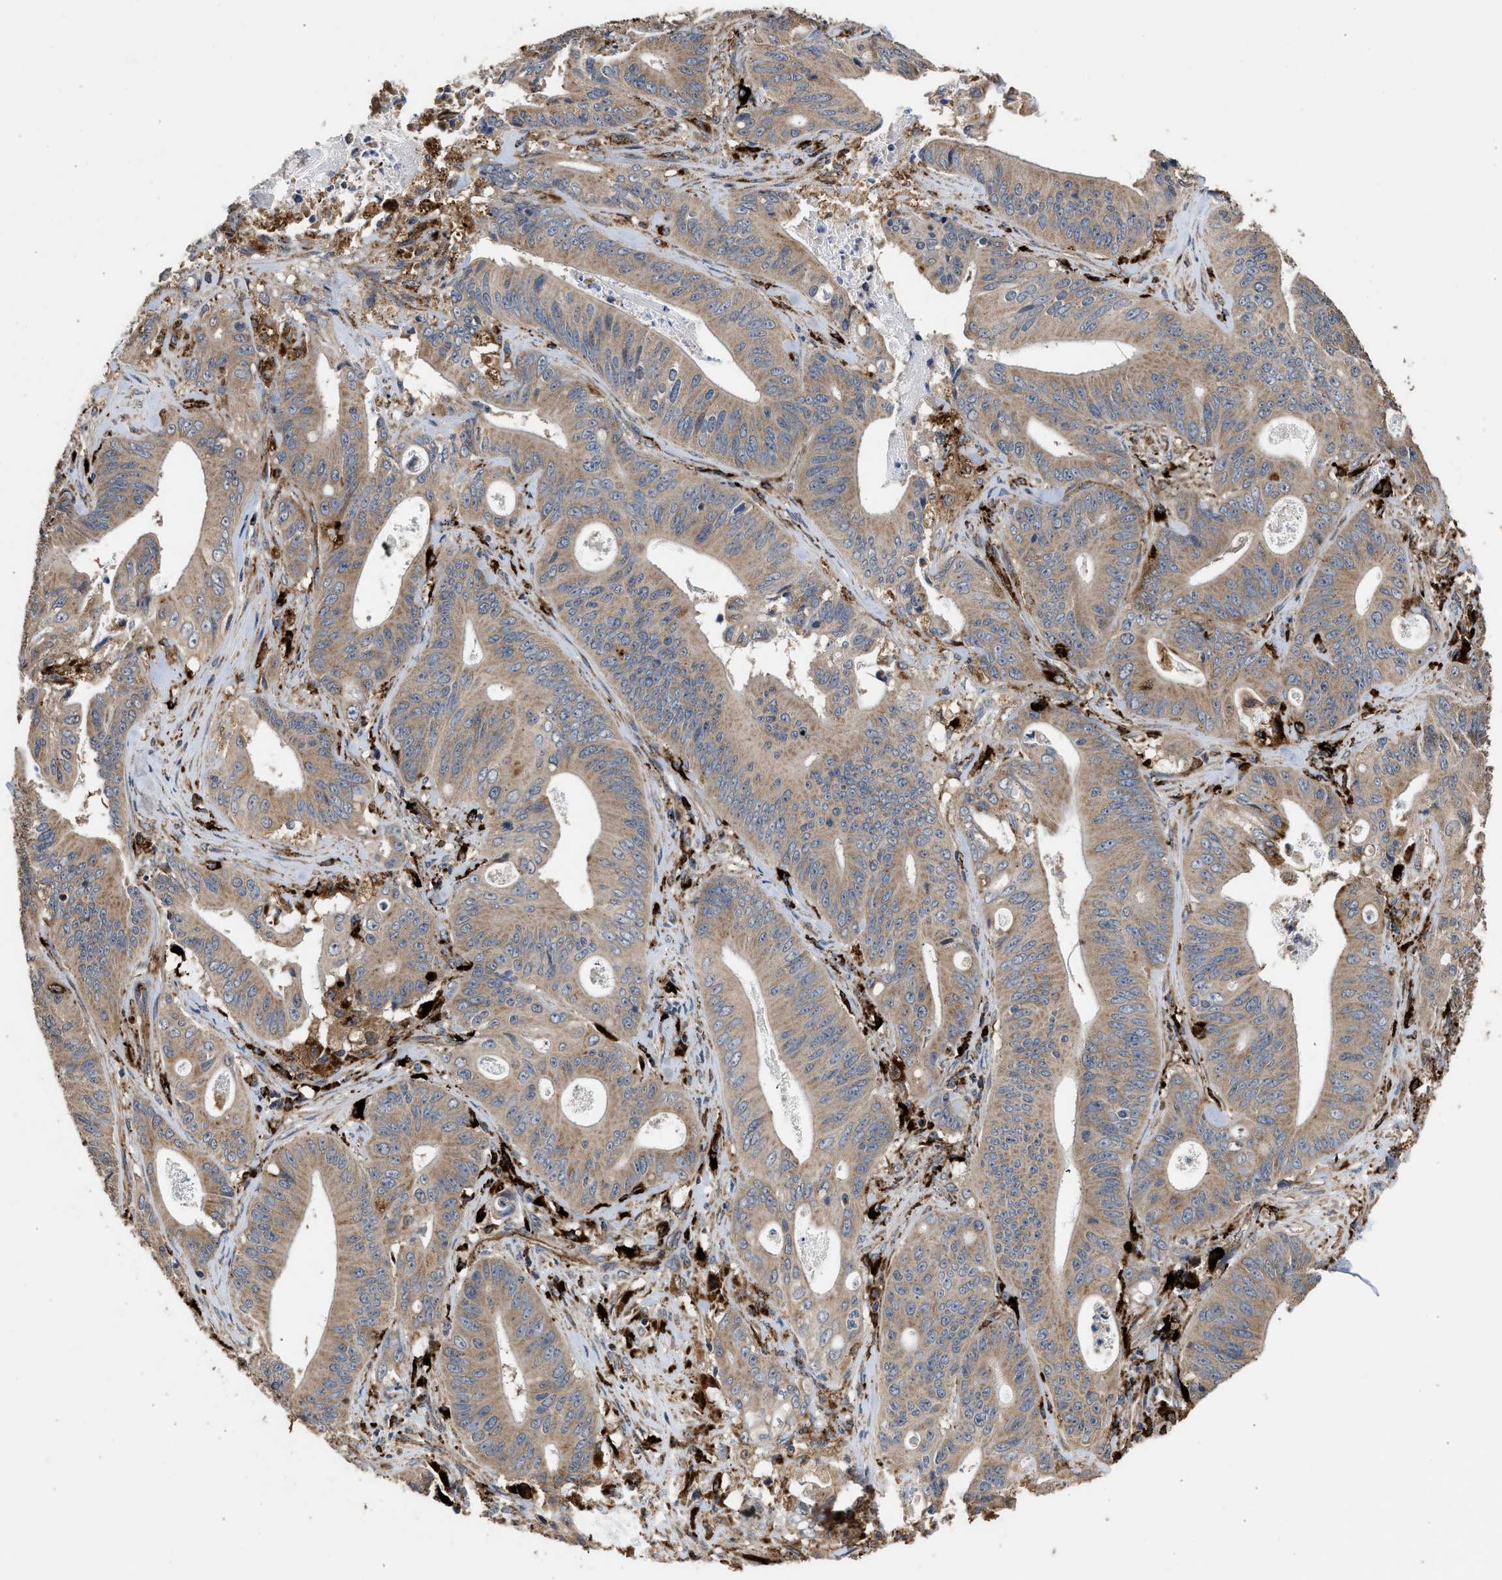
{"staining": {"intensity": "moderate", "quantity": ">75%", "location": "cytoplasmic/membranous"}, "tissue": "pancreatic cancer", "cell_type": "Tumor cells", "image_type": "cancer", "snomed": [{"axis": "morphology", "description": "Normal tissue, NOS"}, {"axis": "topography", "description": "Lymph node"}], "caption": "Moderate cytoplasmic/membranous protein positivity is identified in approximately >75% of tumor cells in pancreatic cancer.", "gene": "CTSV", "patient": {"sex": "male", "age": 62}}